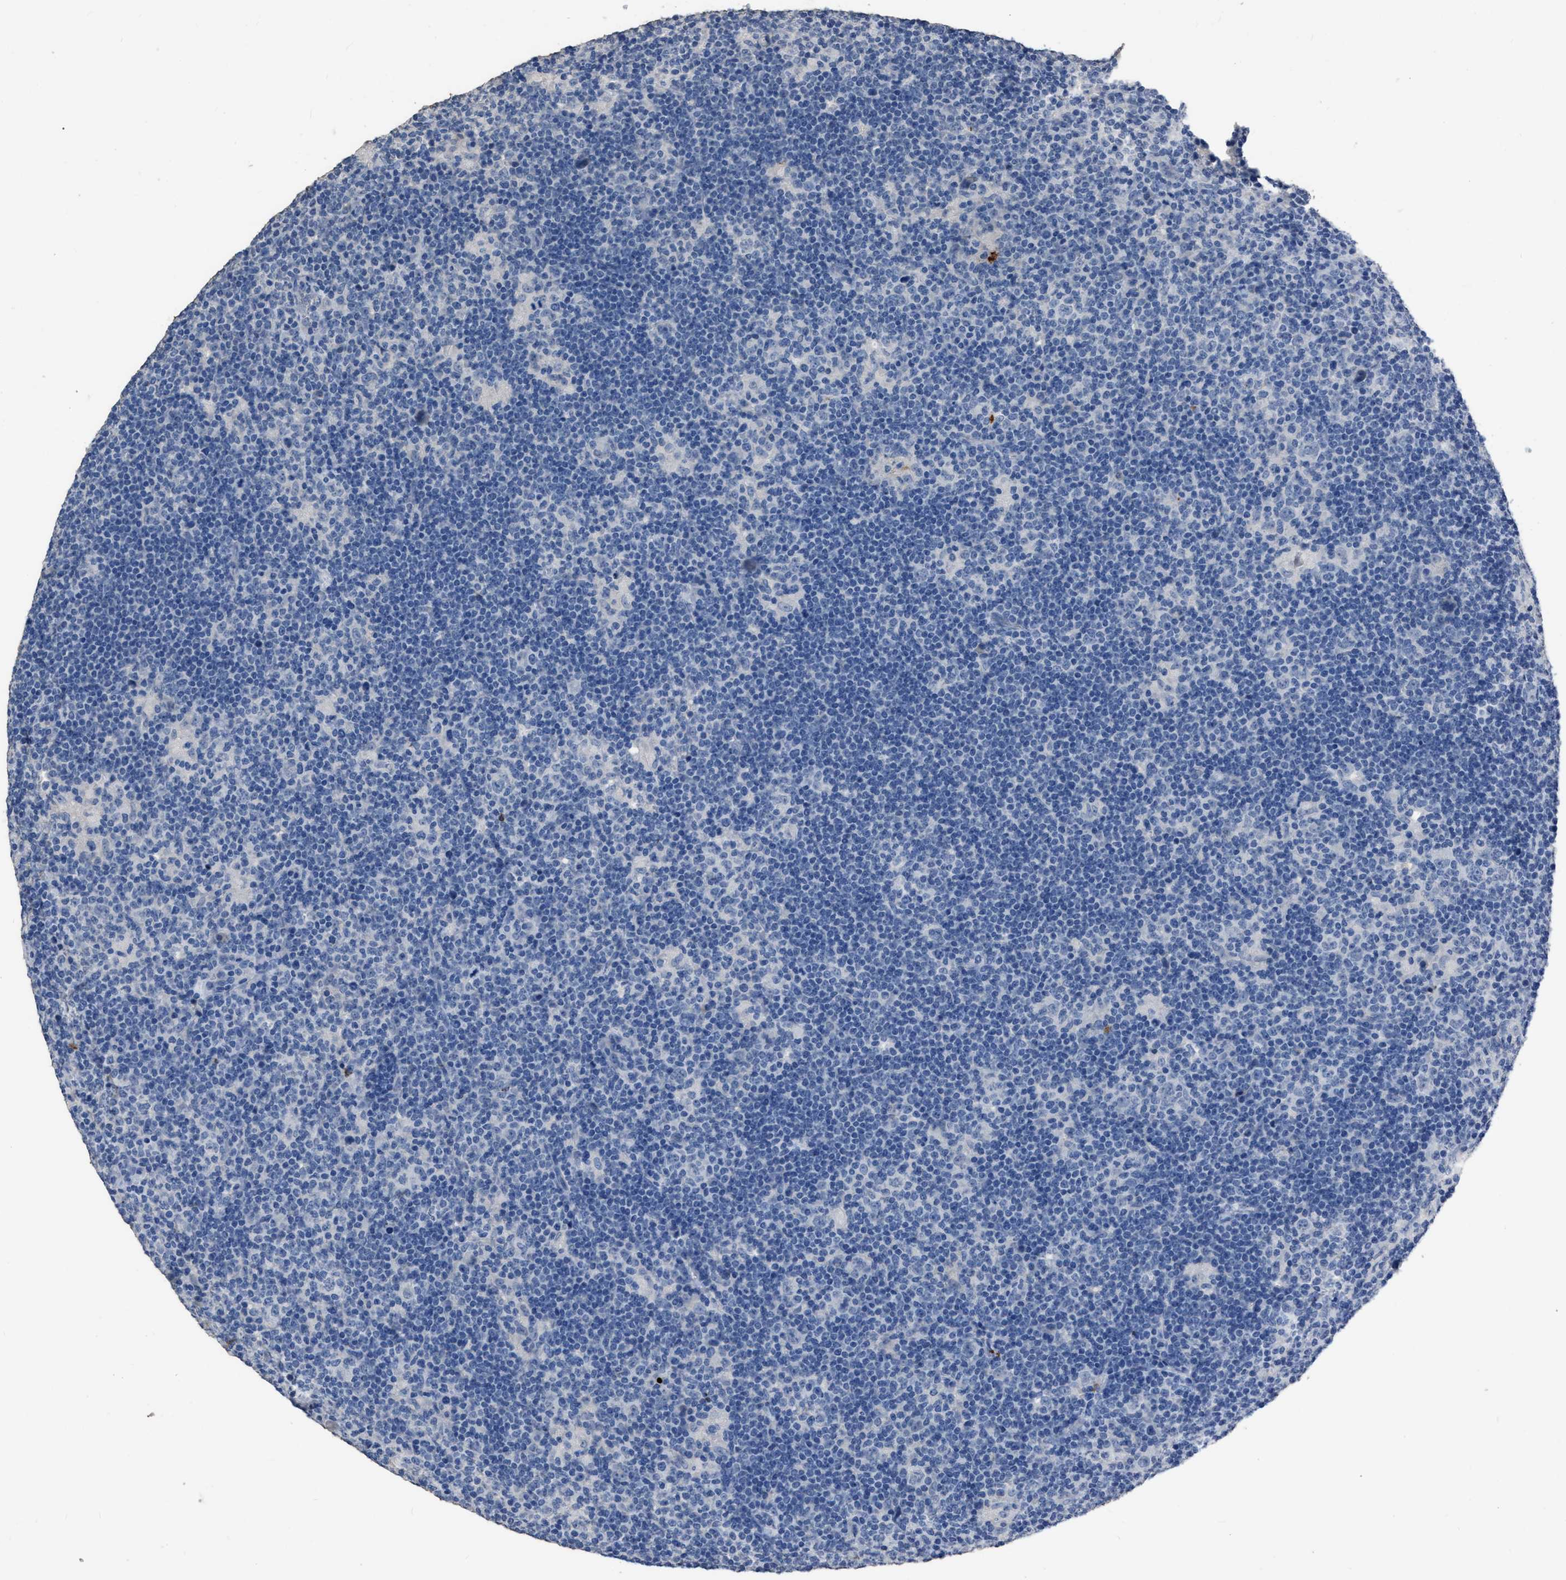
{"staining": {"intensity": "negative", "quantity": "none", "location": "none"}, "tissue": "lymphoma", "cell_type": "Tumor cells", "image_type": "cancer", "snomed": [{"axis": "morphology", "description": "Hodgkin's disease, NOS"}, {"axis": "topography", "description": "Lymph node"}], "caption": "Immunohistochemical staining of human lymphoma exhibits no significant staining in tumor cells. The staining was performed using DAB to visualize the protein expression in brown, while the nuclei were stained in blue with hematoxylin (Magnification: 20x).", "gene": "HABP2", "patient": {"sex": "female", "age": 57}}